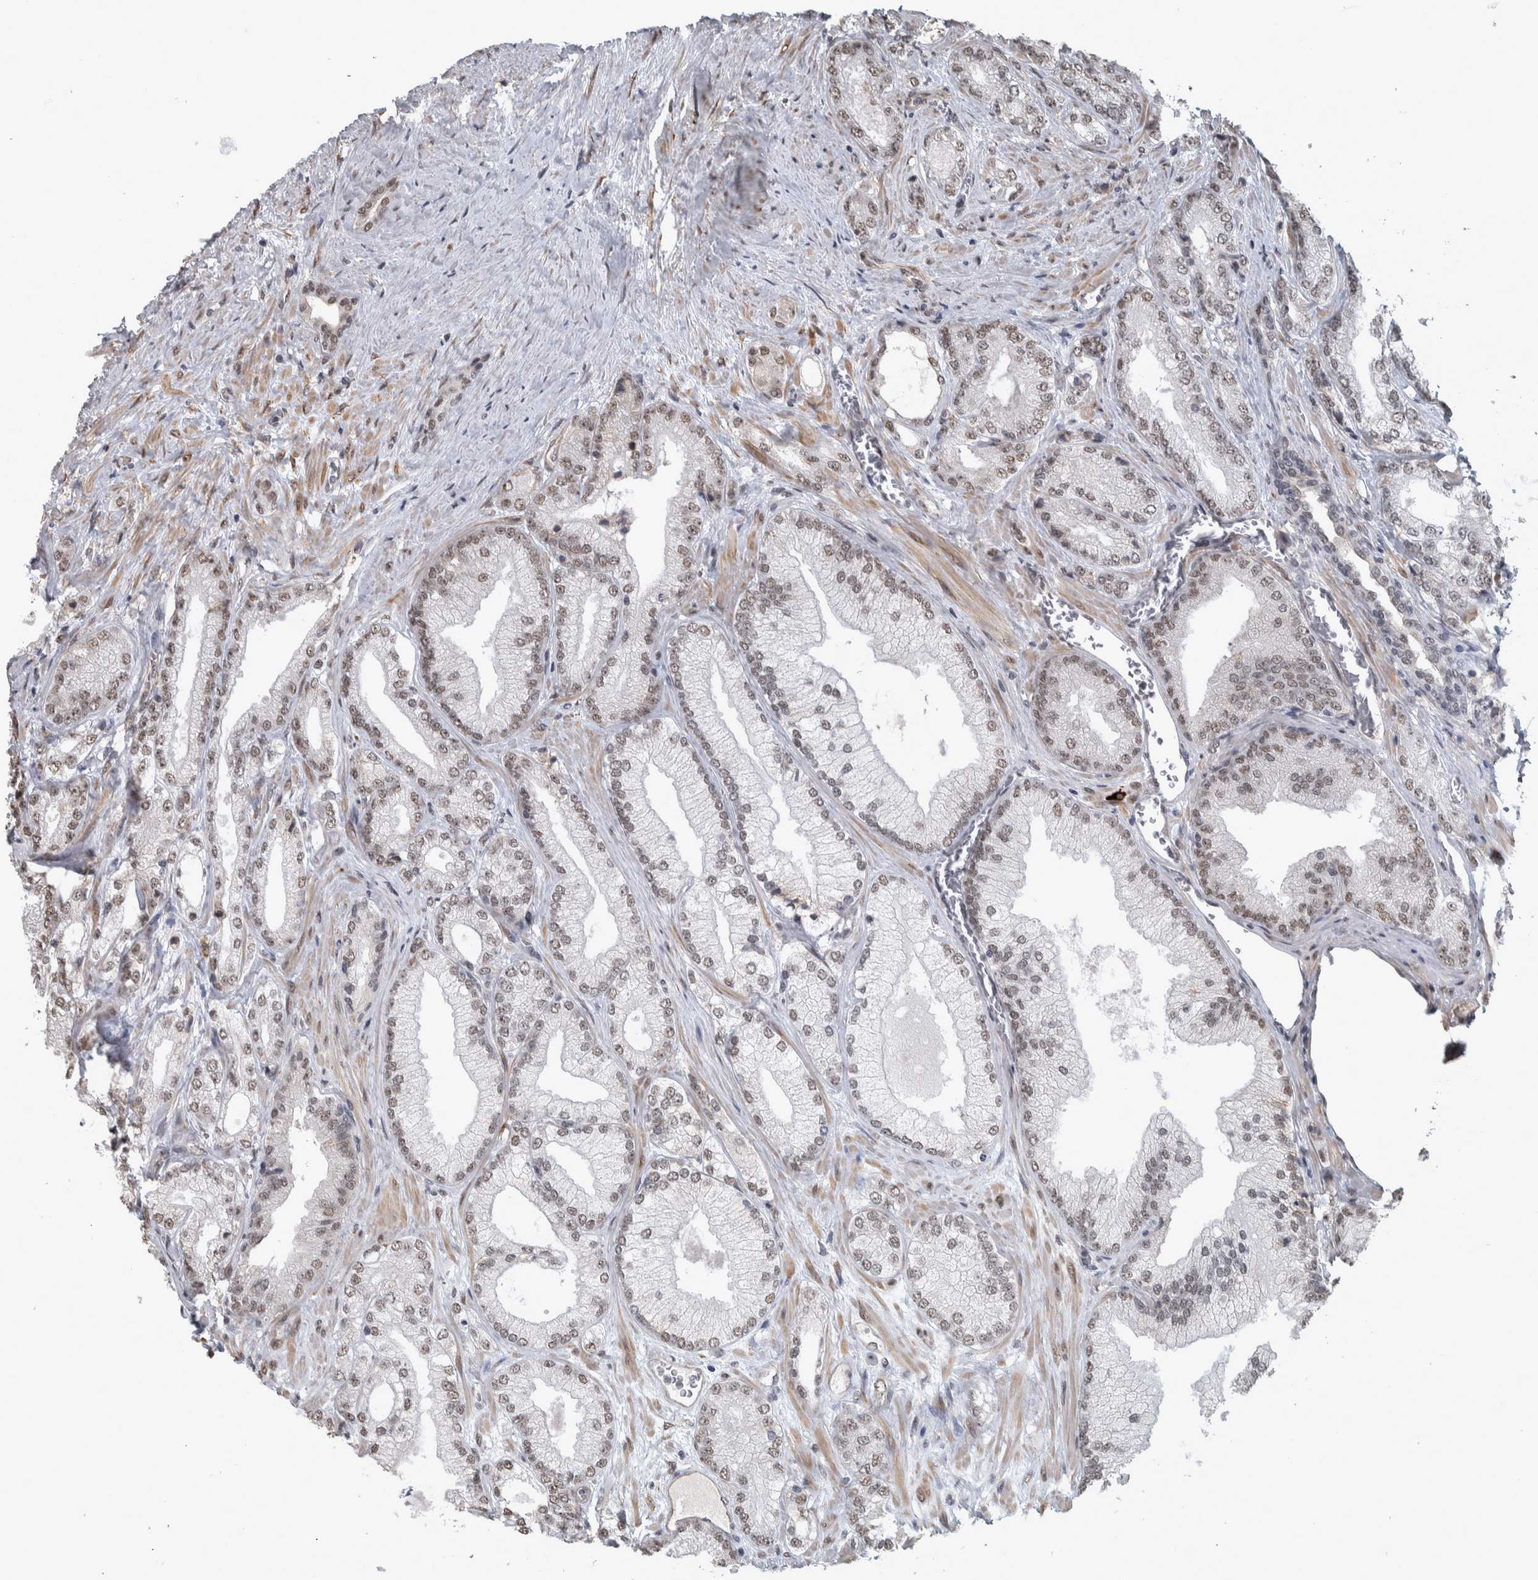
{"staining": {"intensity": "weak", "quantity": "25%-75%", "location": "nuclear"}, "tissue": "prostate cancer", "cell_type": "Tumor cells", "image_type": "cancer", "snomed": [{"axis": "morphology", "description": "Adenocarcinoma, Low grade"}, {"axis": "topography", "description": "Prostate"}], "caption": "Brown immunohistochemical staining in adenocarcinoma (low-grade) (prostate) shows weak nuclear expression in approximately 25%-75% of tumor cells. (DAB = brown stain, brightfield microscopy at high magnification).", "gene": "DDX42", "patient": {"sex": "male", "age": 65}}